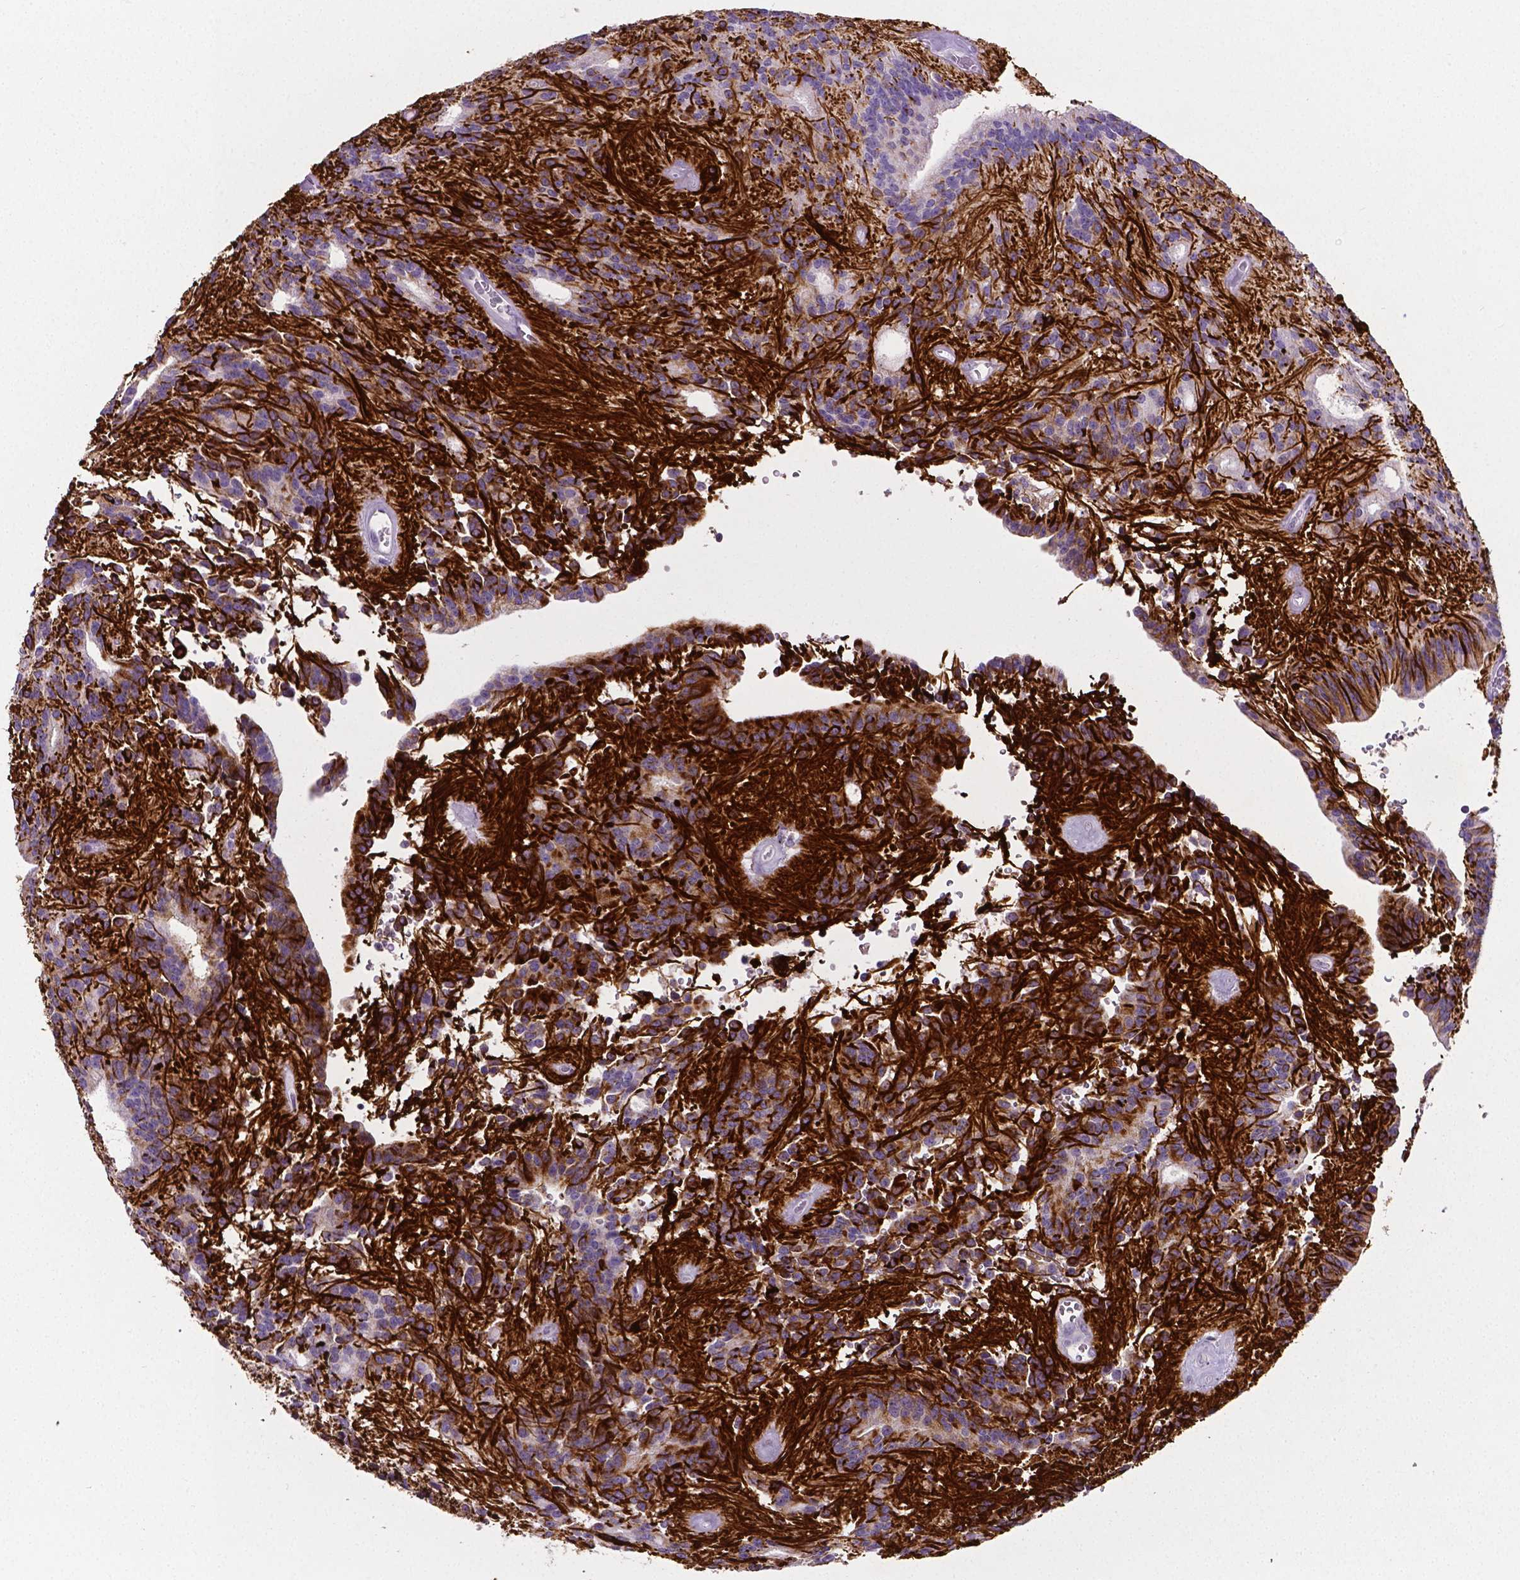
{"staining": {"intensity": "negative", "quantity": "none", "location": "none"}, "tissue": "glioma", "cell_type": "Tumor cells", "image_type": "cancer", "snomed": [{"axis": "morphology", "description": "Glioma, malignant, Low grade"}, {"axis": "topography", "description": "Brain"}], "caption": "Image shows no protein expression in tumor cells of glioma tissue.", "gene": "SLC22A2", "patient": {"sex": "male", "age": 31}}